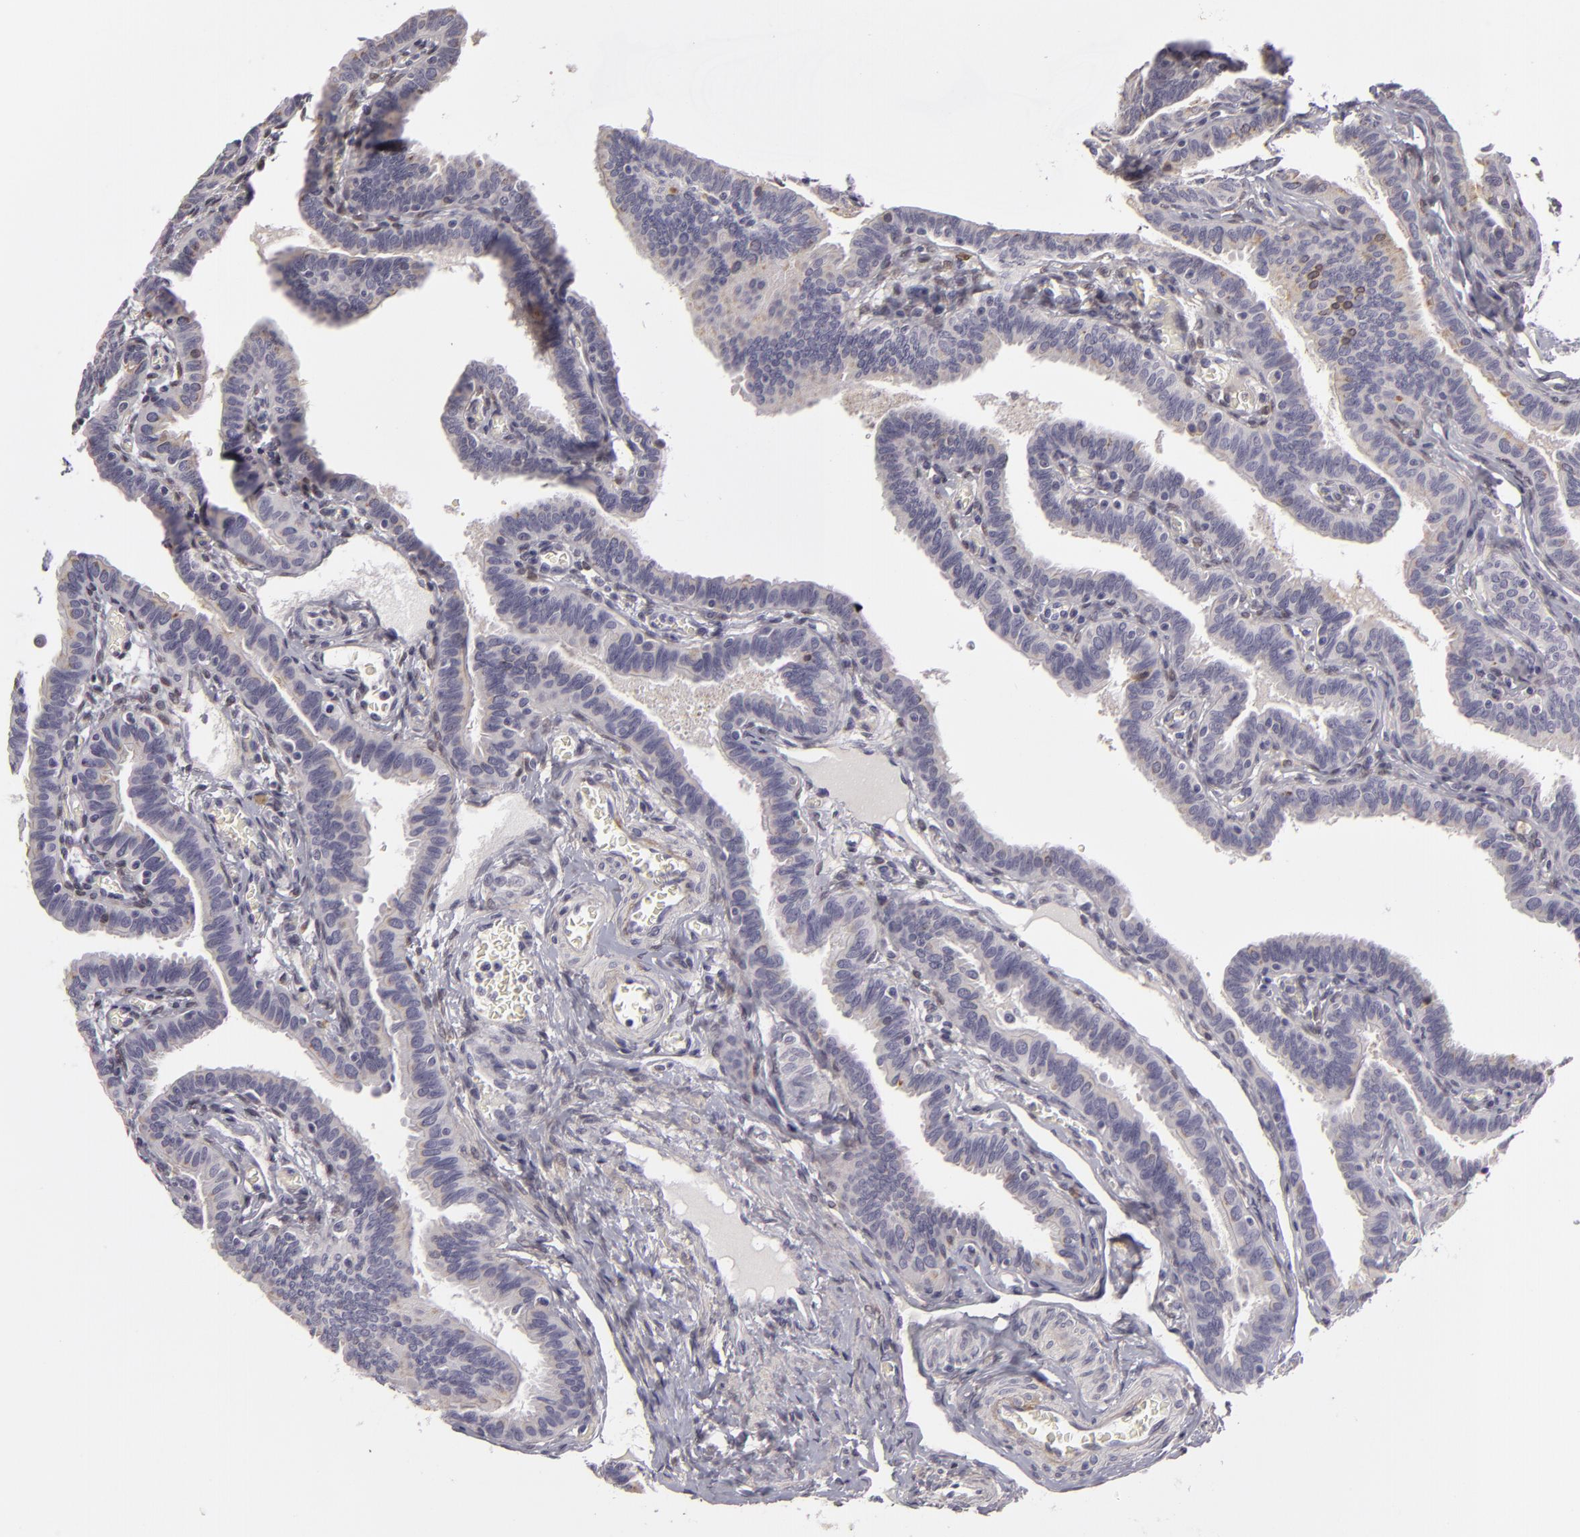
{"staining": {"intensity": "negative", "quantity": "none", "location": "none"}, "tissue": "fallopian tube", "cell_type": "Glandular cells", "image_type": "normal", "snomed": [{"axis": "morphology", "description": "Normal tissue, NOS"}, {"axis": "topography", "description": "Fallopian tube"}], "caption": "Immunohistochemistry of benign fallopian tube reveals no expression in glandular cells.", "gene": "EFS", "patient": {"sex": "female", "age": 38}}